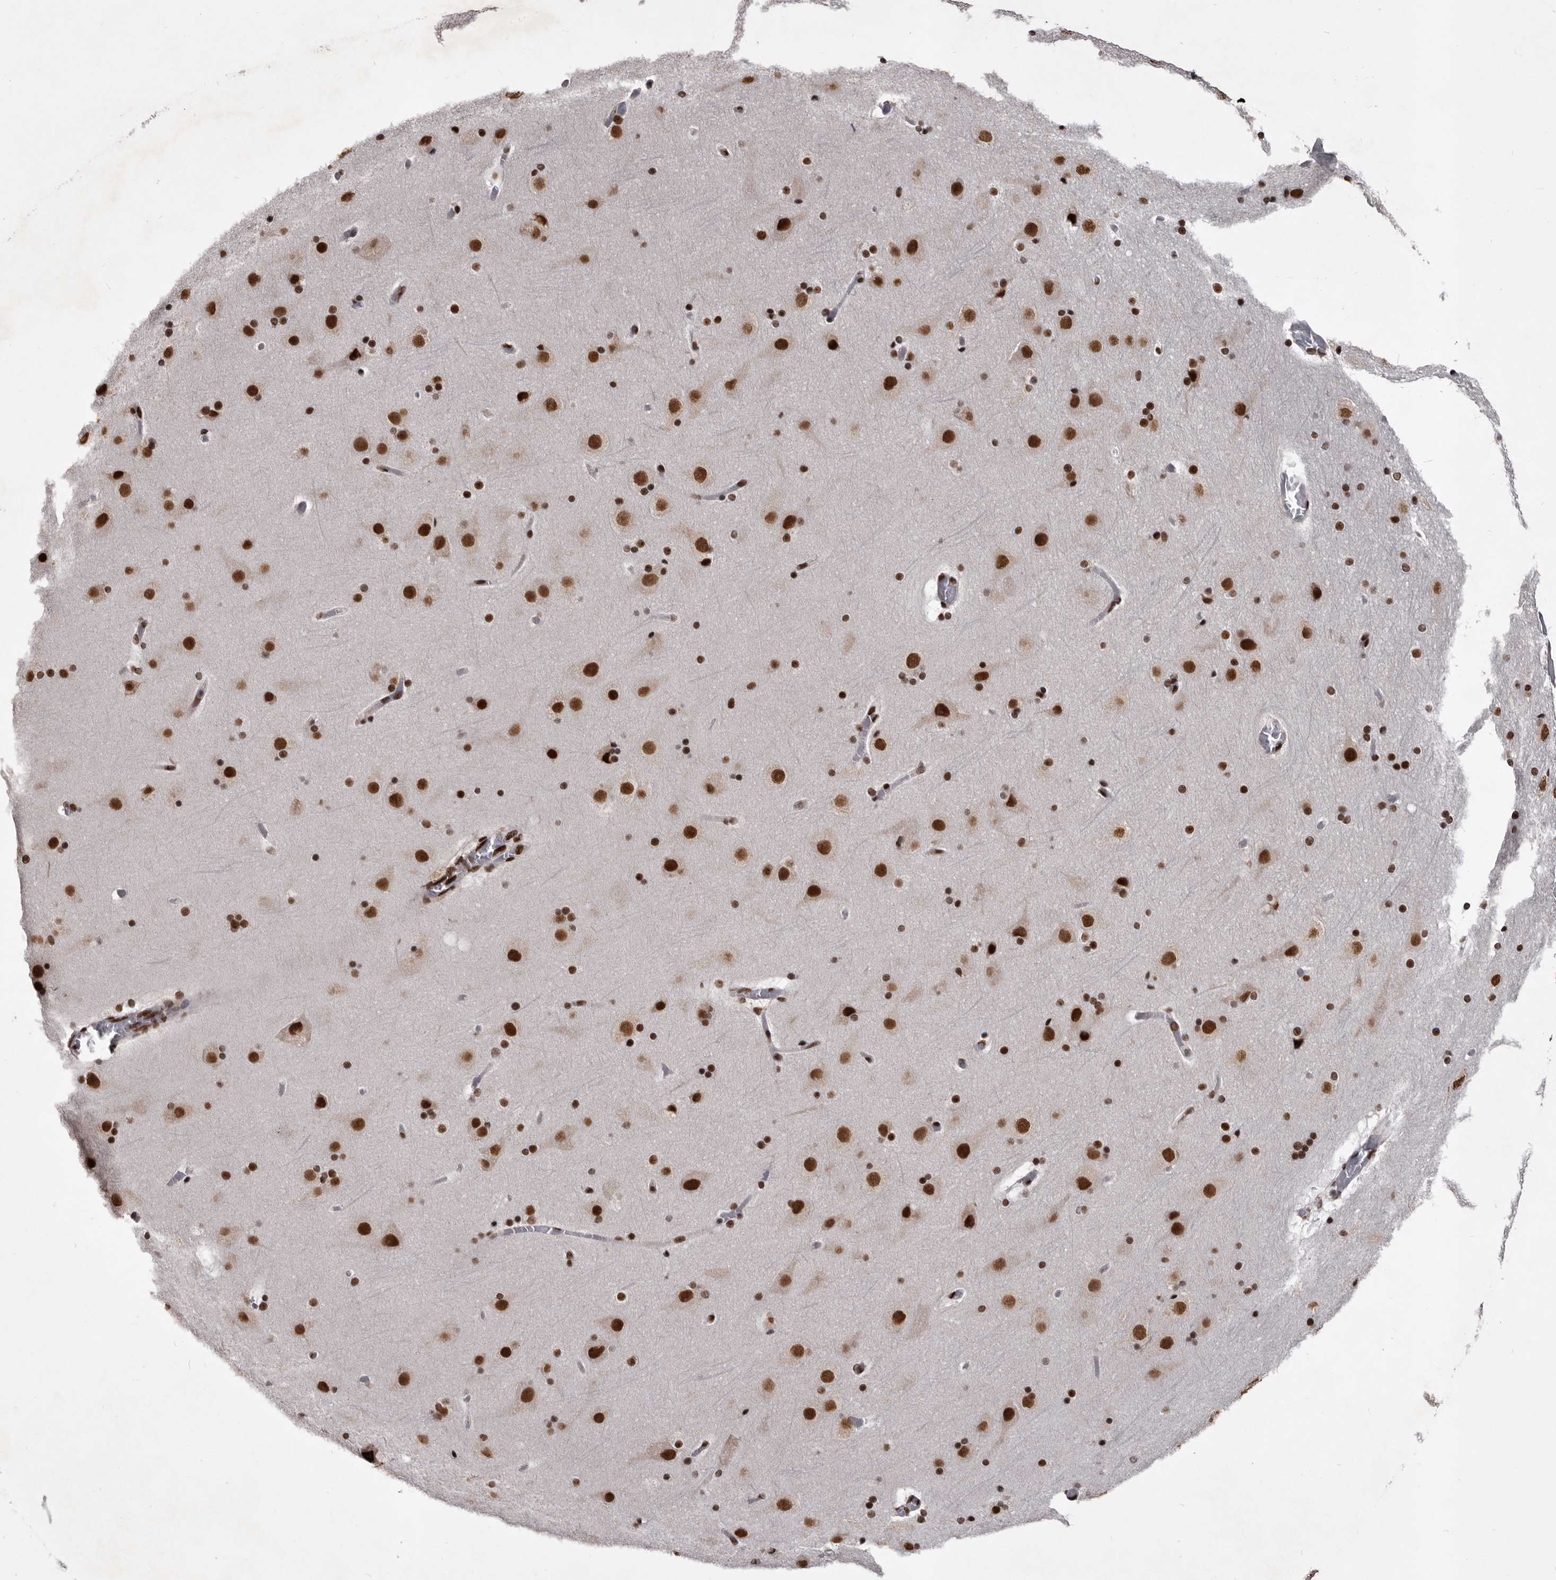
{"staining": {"intensity": "strong", "quantity": "25%-75%", "location": "nuclear"}, "tissue": "cerebral cortex", "cell_type": "Endothelial cells", "image_type": "normal", "snomed": [{"axis": "morphology", "description": "Normal tissue, NOS"}, {"axis": "topography", "description": "Cerebral cortex"}], "caption": "Immunohistochemistry (IHC) staining of benign cerebral cortex, which exhibits high levels of strong nuclear expression in about 25%-75% of endothelial cells indicating strong nuclear protein positivity. The staining was performed using DAB (brown) for protein detection and nuclei were counterstained in hematoxylin (blue).", "gene": "NUMA1", "patient": {"sex": "male", "age": 57}}